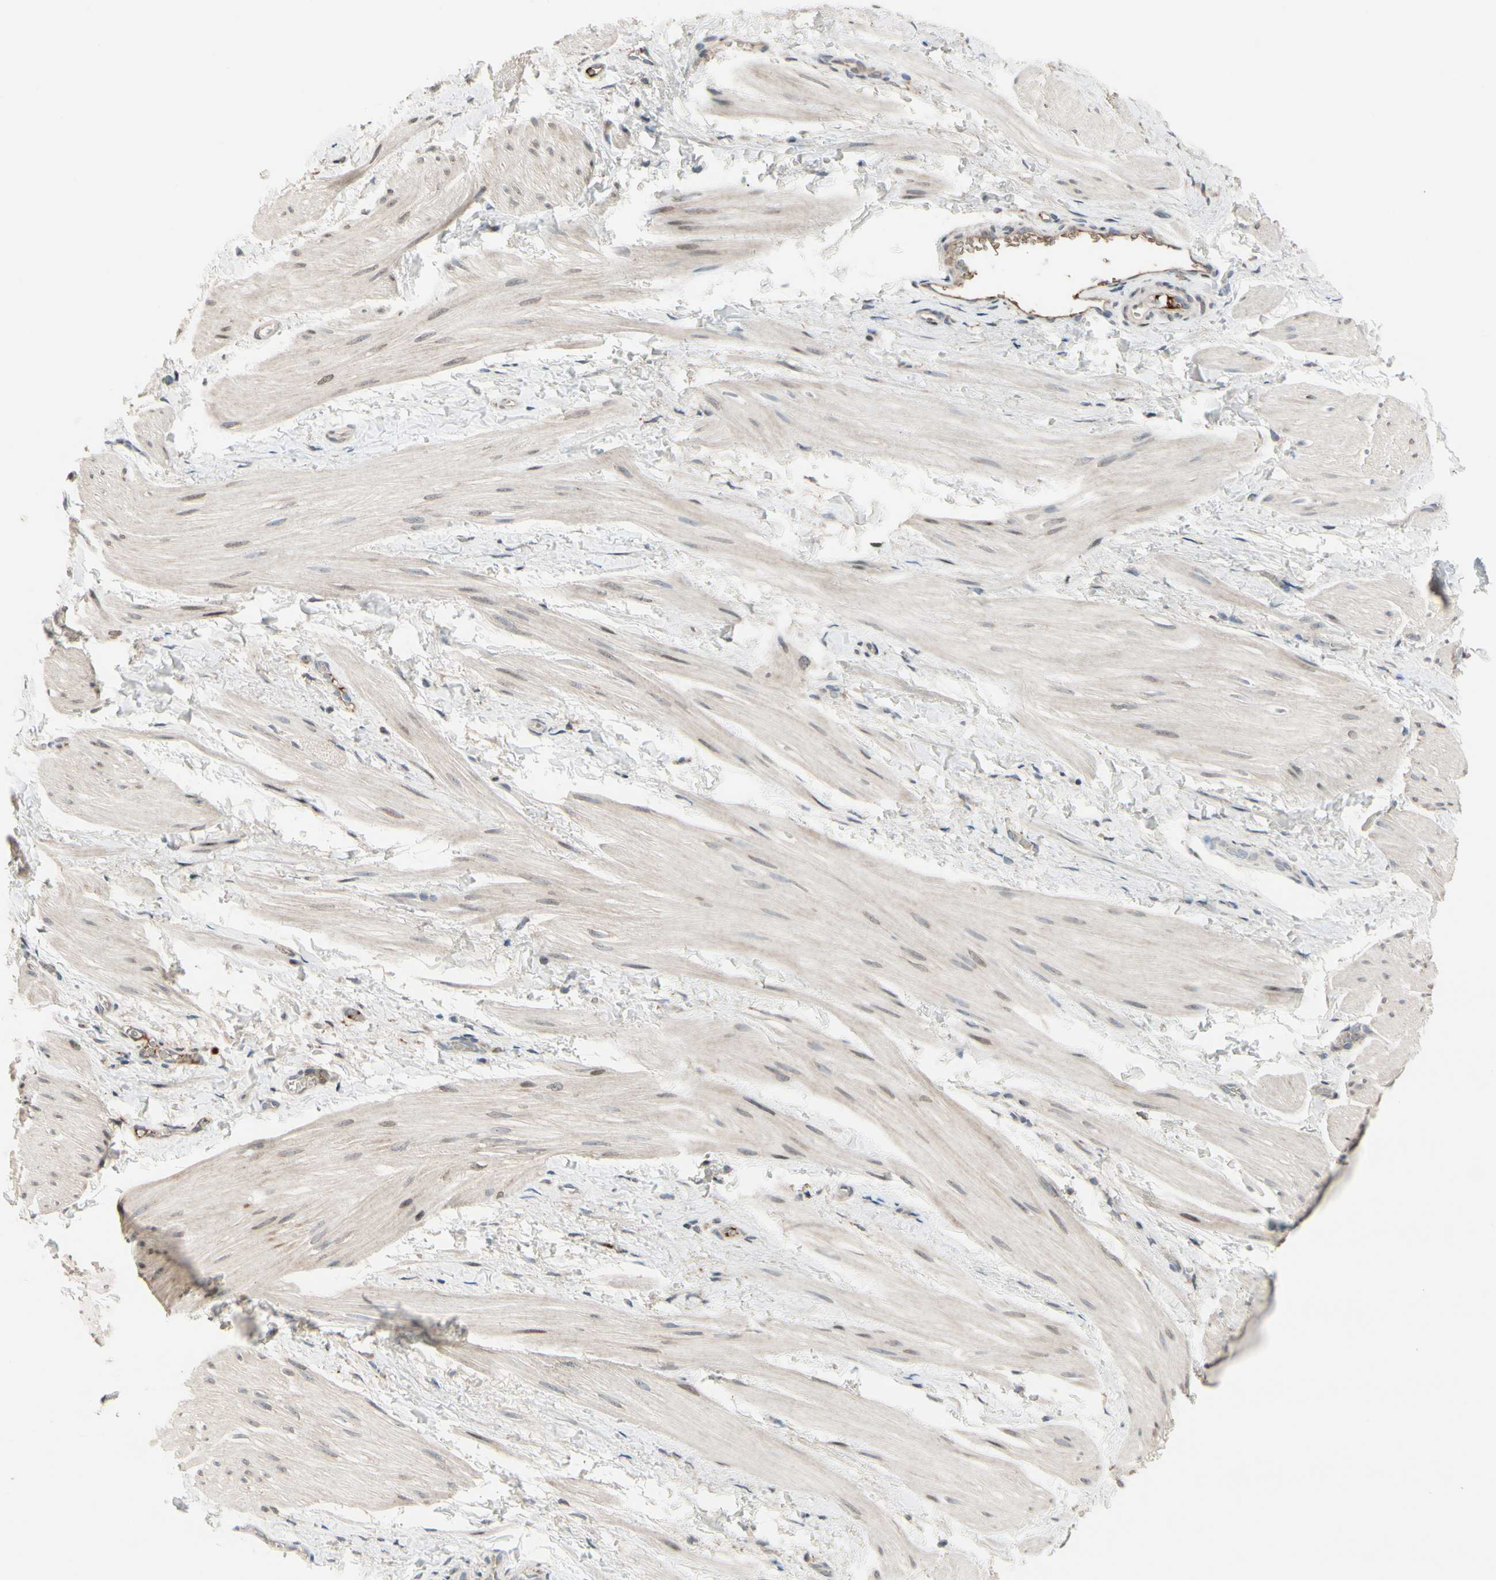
{"staining": {"intensity": "negative", "quantity": "none", "location": "none"}, "tissue": "smooth muscle", "cell_type": "Smooth muscle cells", "image_type": "normal", "snomed": [{"axis": "morphology", "description": "Normal tissue, NOS"}, {"axis": "topography", "description": "Smooth muscle"}], "caption": "High magnification brightfield microscopy of benign smooth muscle stained with DAB (3,3'-diaminobenzidine) (brown) and counterstained with hematoxylin (blue): smooth muscle cells show no significant positivity. Nuclei are stained in blue.", "gene": "SNX29", "patient": {"sex": "male", "age": 16}}